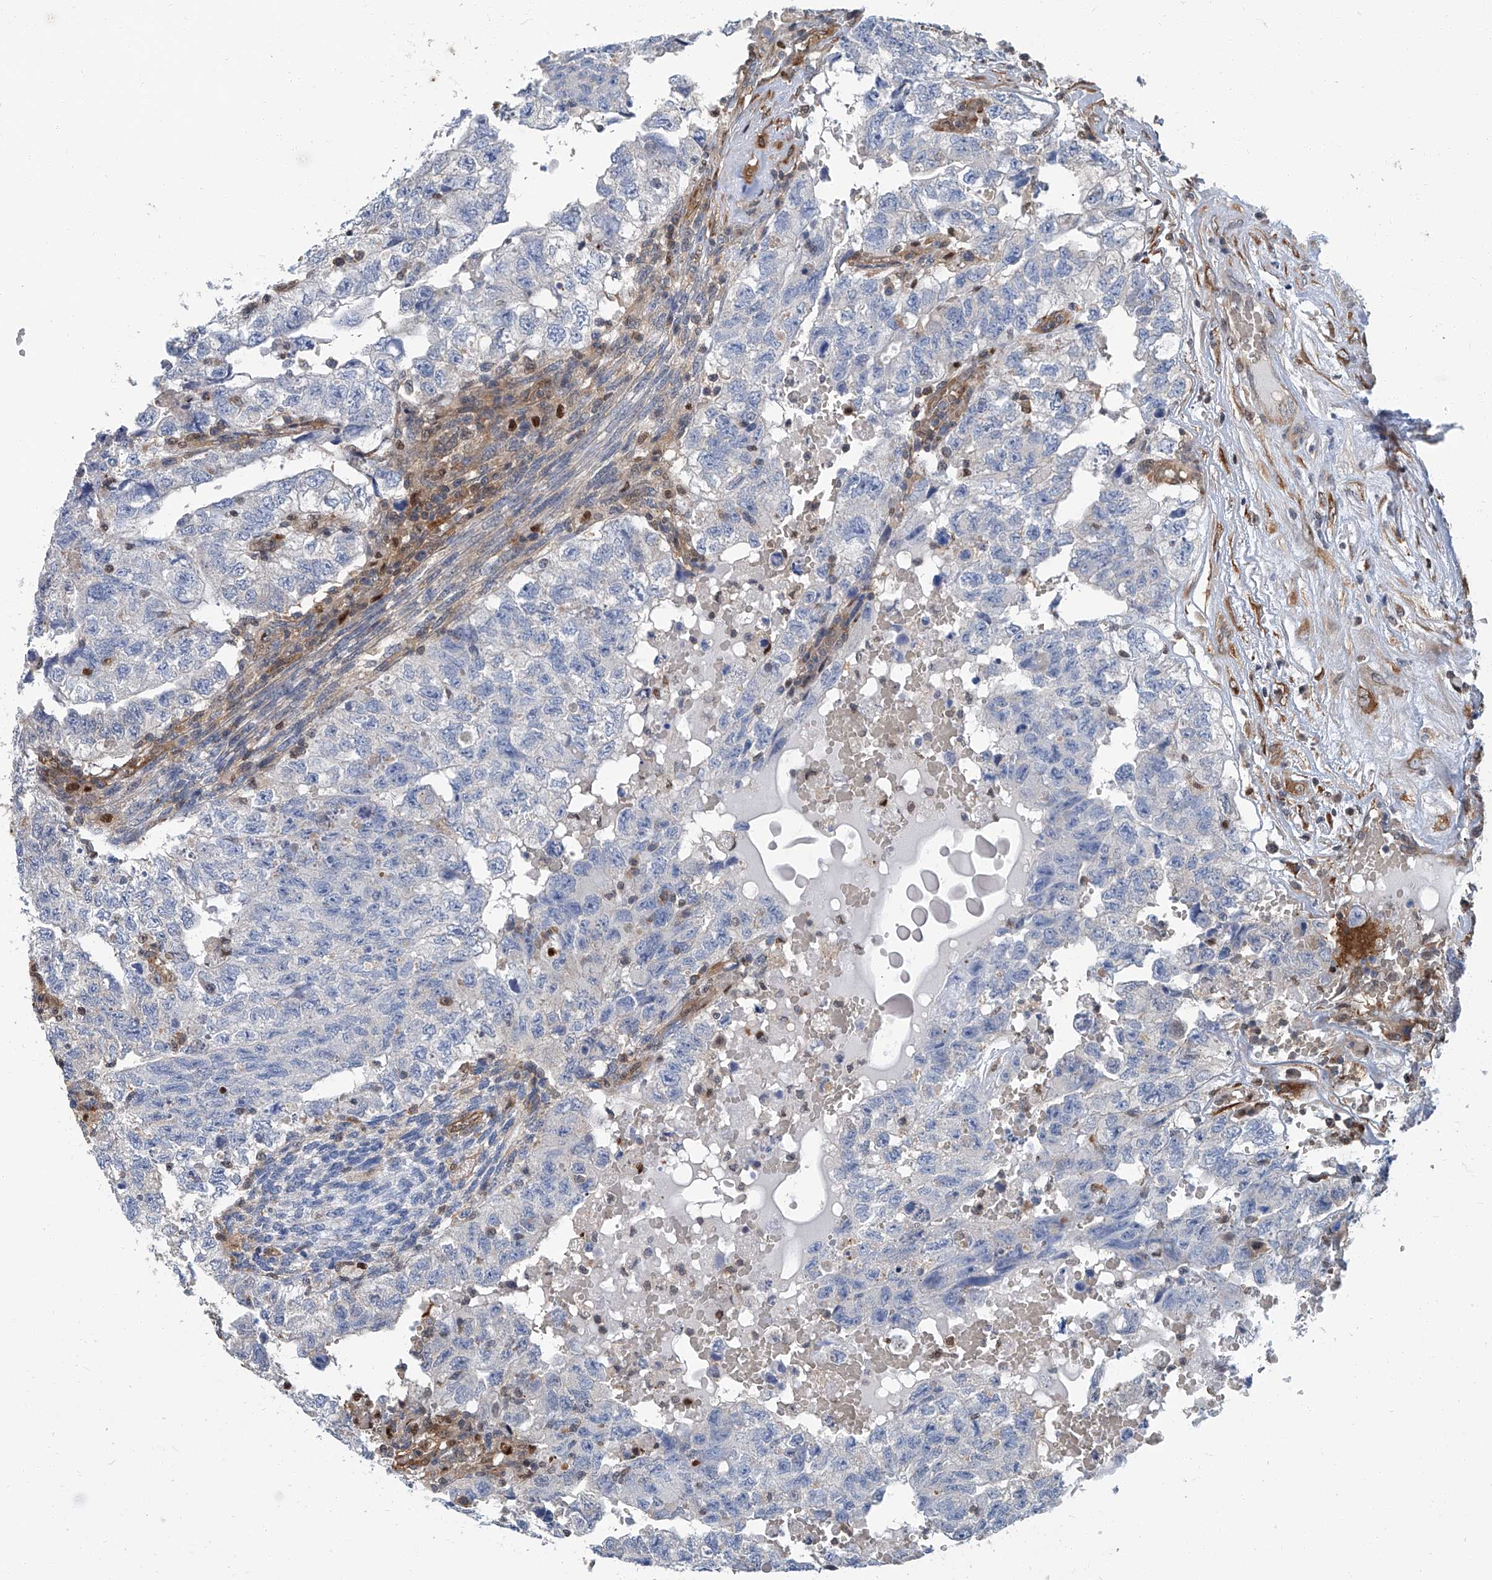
{"staining": {"intensity": "negative", "quantity": "none", "location": "none"}, "tissue": "testis cancer", "cell_type": "Tumor cells", "image_type": "cancer", "snomed": [{"axis": "morphology", "description": "Carcinoma, Embryonal, NOS"}, {"axis": "topography", "description": "Testis"}], "caption": "The image reveals no staining of tumor cells in testis cancer.", "gene": "PSMB10", "patient": {"sex": "male", "age": 36}}